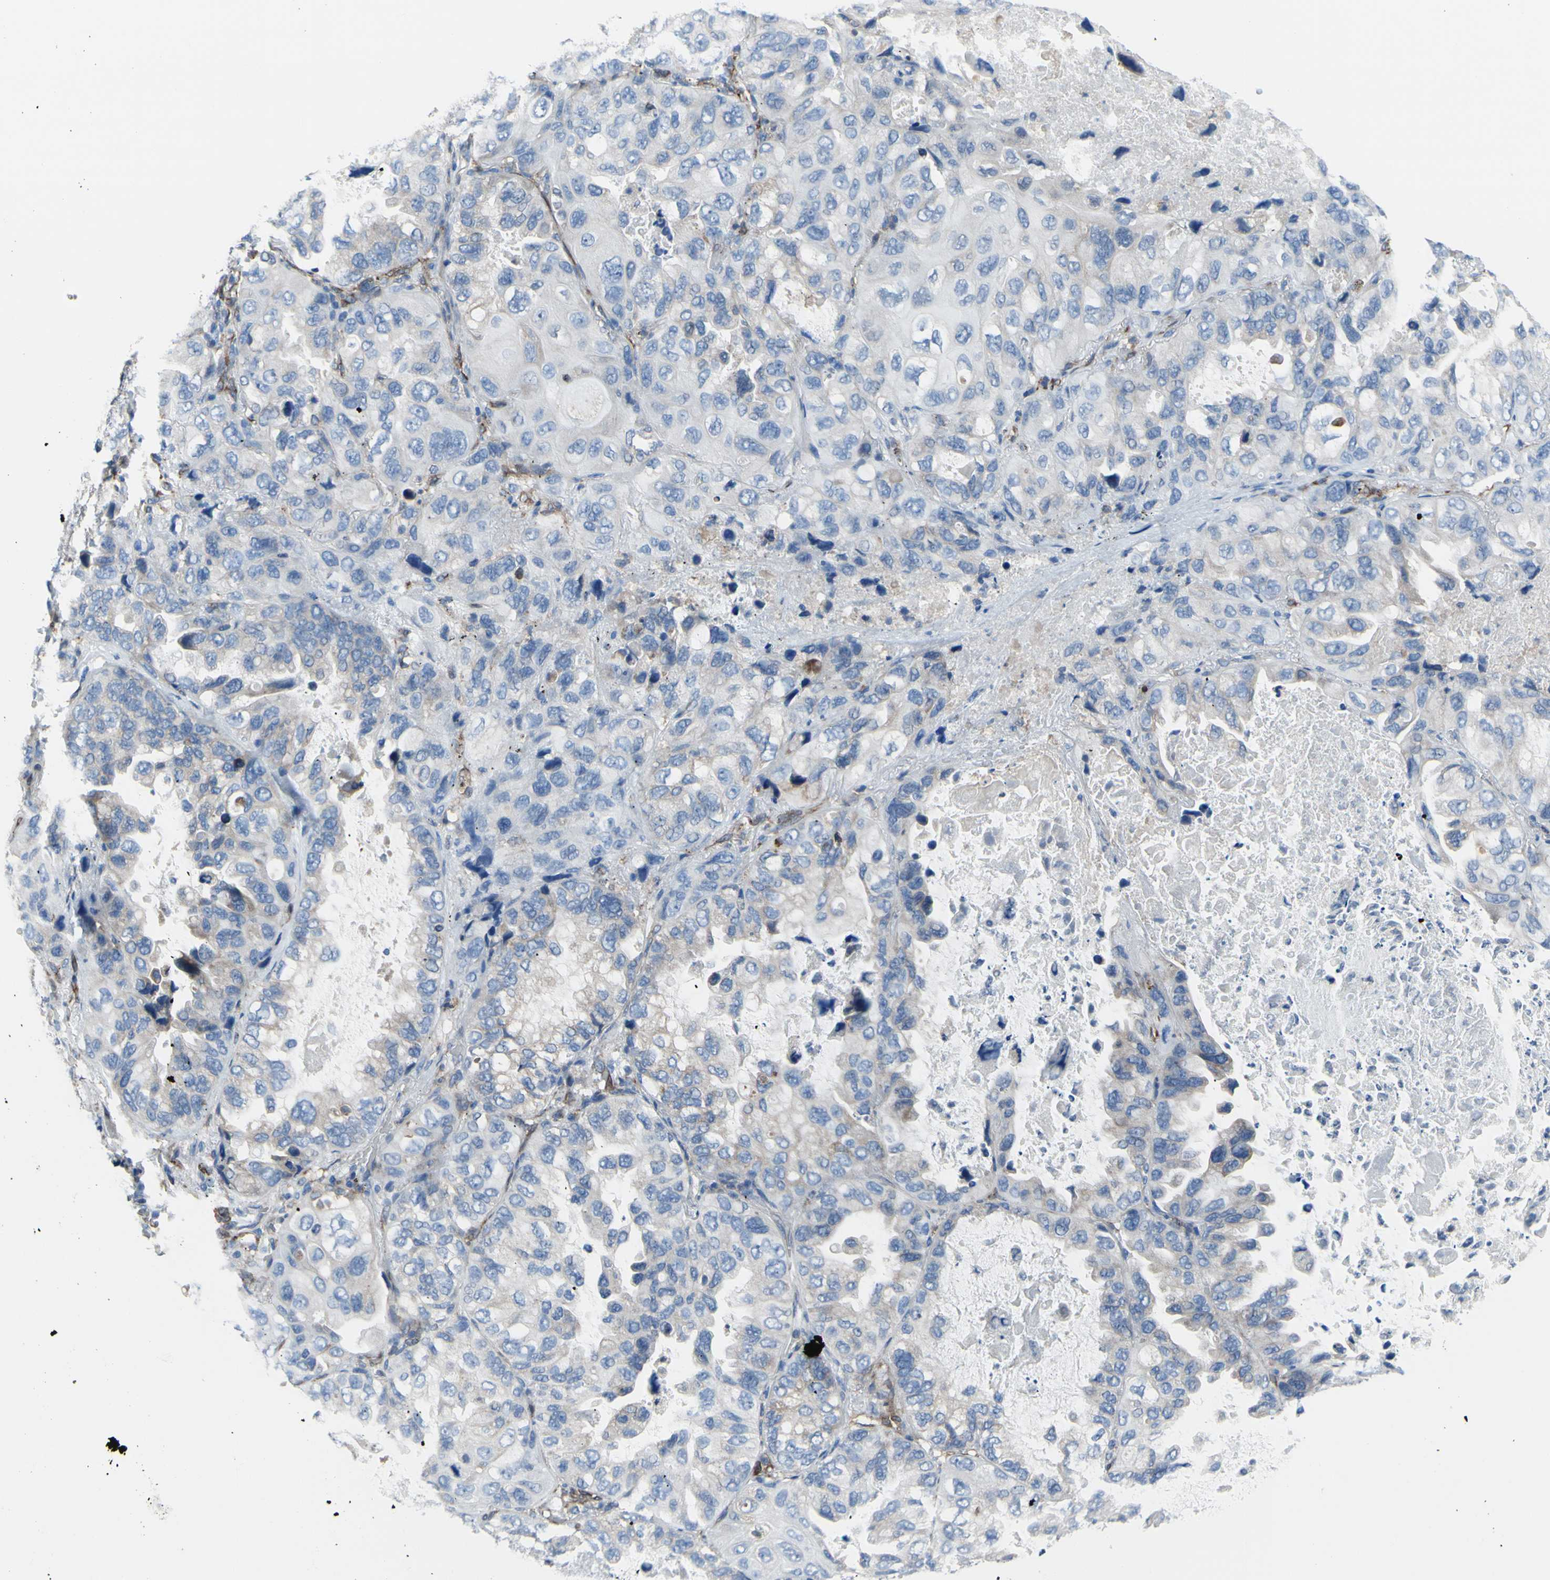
{"staining": {"intensity": "negative", "quantity": "none", "location": "none"}, "tissue": "lung cancer", "cell_type": "Tumor cells", "image_type": "cancer", "snomed": [{"axis": "morphology", "description": "Squamous cell carcinoma, NOS"}, {"axis": "topography", "description": "Lung"}], "caption": "Immunohistochemical staining of human lung cancer (squamous cell carcinoma) exhibits no significant positivity in tumor cells.", "gene": "MGST2", "patient": {"sex": "female", "age": 73}}